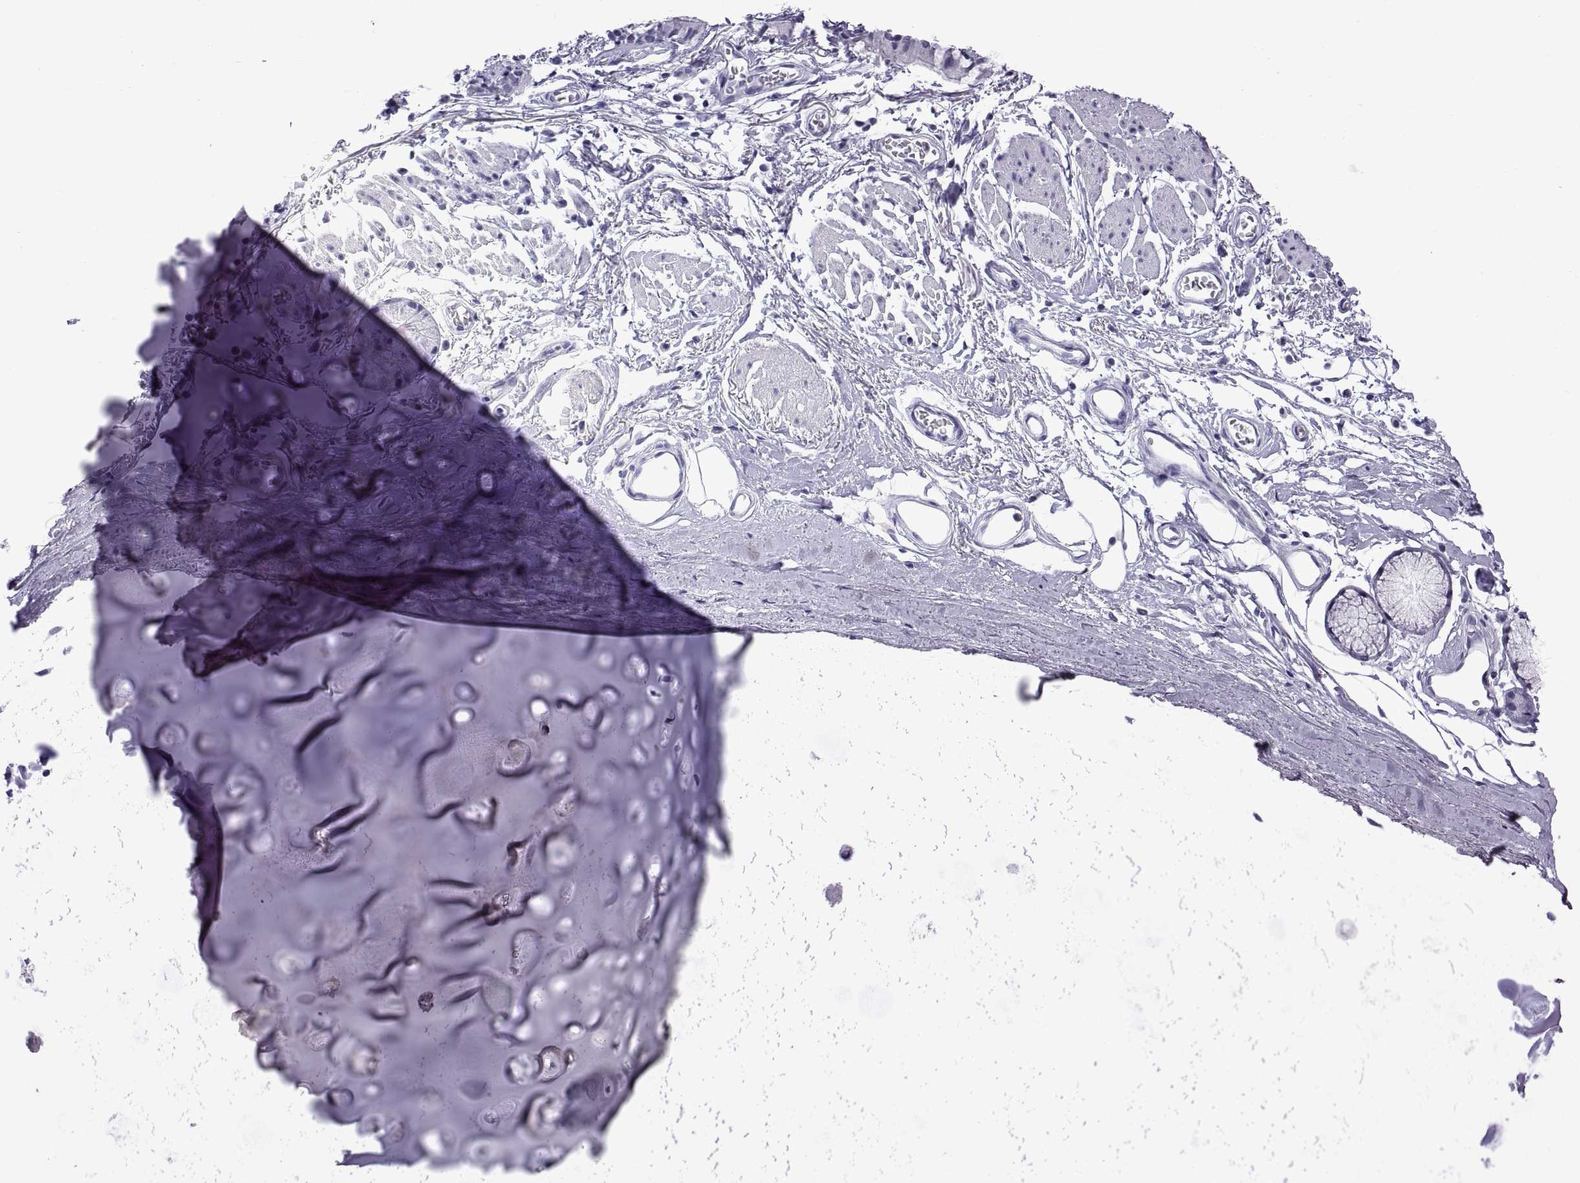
{"staining": {"intensity": "negative", "quantity": "none", "location": "none"}, "tissue": "soft tissue", "cell_type": "Chondrocytes", "image_type": "normal", "snomed": [{"axis": "morphology", "description": "Normal tissue, NOS"}, {"axis": "topography", "description": "Cartilage tissue"}, {"axis": "topography", "description": "Bronchus"}], "caption": "A high-resolution image shows immunohistochemistry (IHC) staining of unremarkable soft tissue, which displays no significant staining in chondrocytes.", "gene": "C3orf22", "patient": {"sex": "female", "age": 79}}